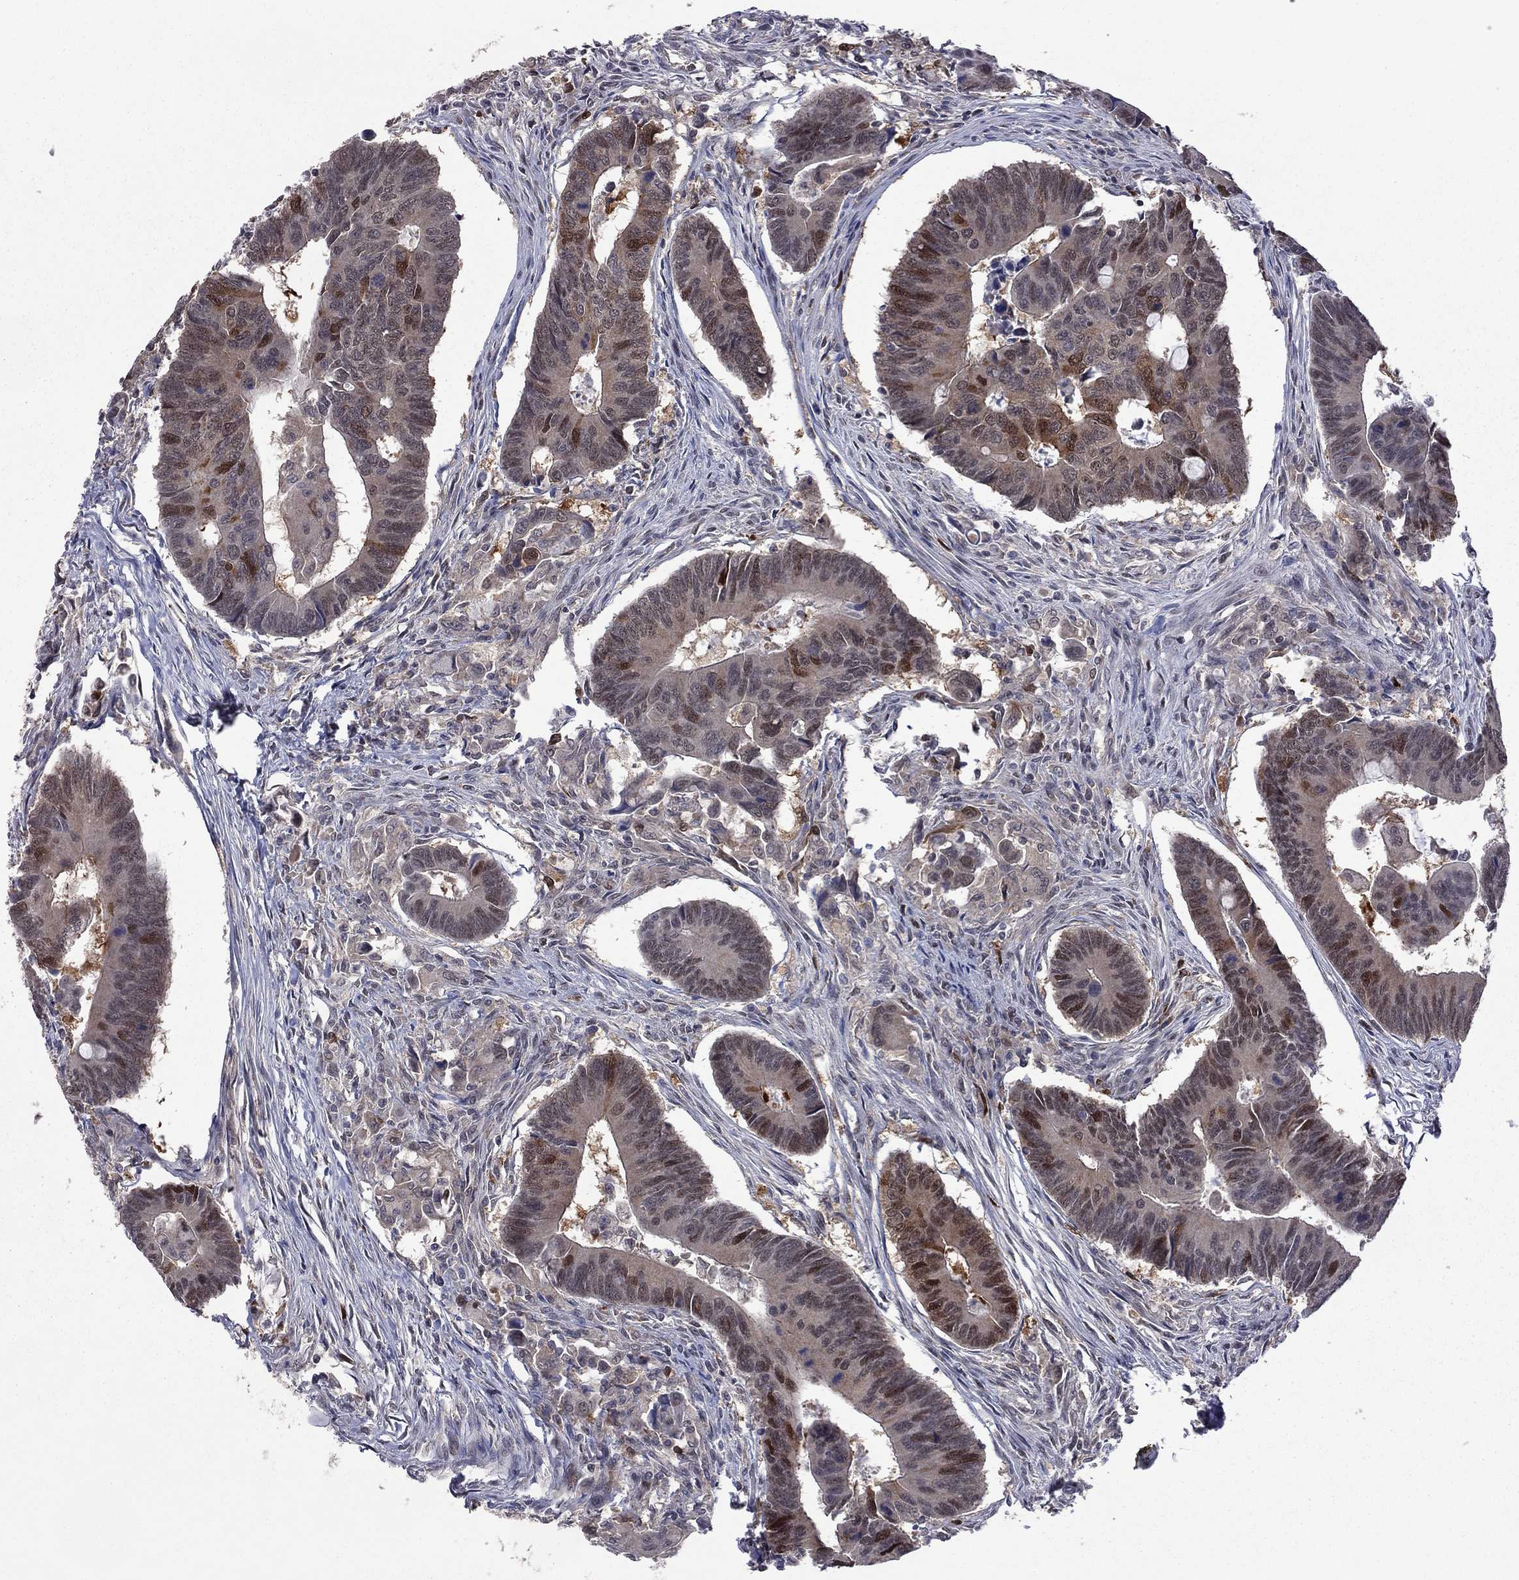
{"staining": {"intensity": "strong", "quantity": "<25%", "location": "nuclear"}, "tissue": "colorectal cancer", "cell_type": "Tumor cells", "image_type": "cancer", "snomed": [{"axis": "morphology", "description": "Adenocarcinoma, NOS"}, {"axis": "topography", "description": "Rectum"}], "caption": "Adenocarcinoma (colorectal) was stained to show a protein in brown. There is medium levels of strong nuclear staining in approximately <25% of tumor cells.", "gene": "GPAA1", "patient": {"sex": "male", "age": 67}}